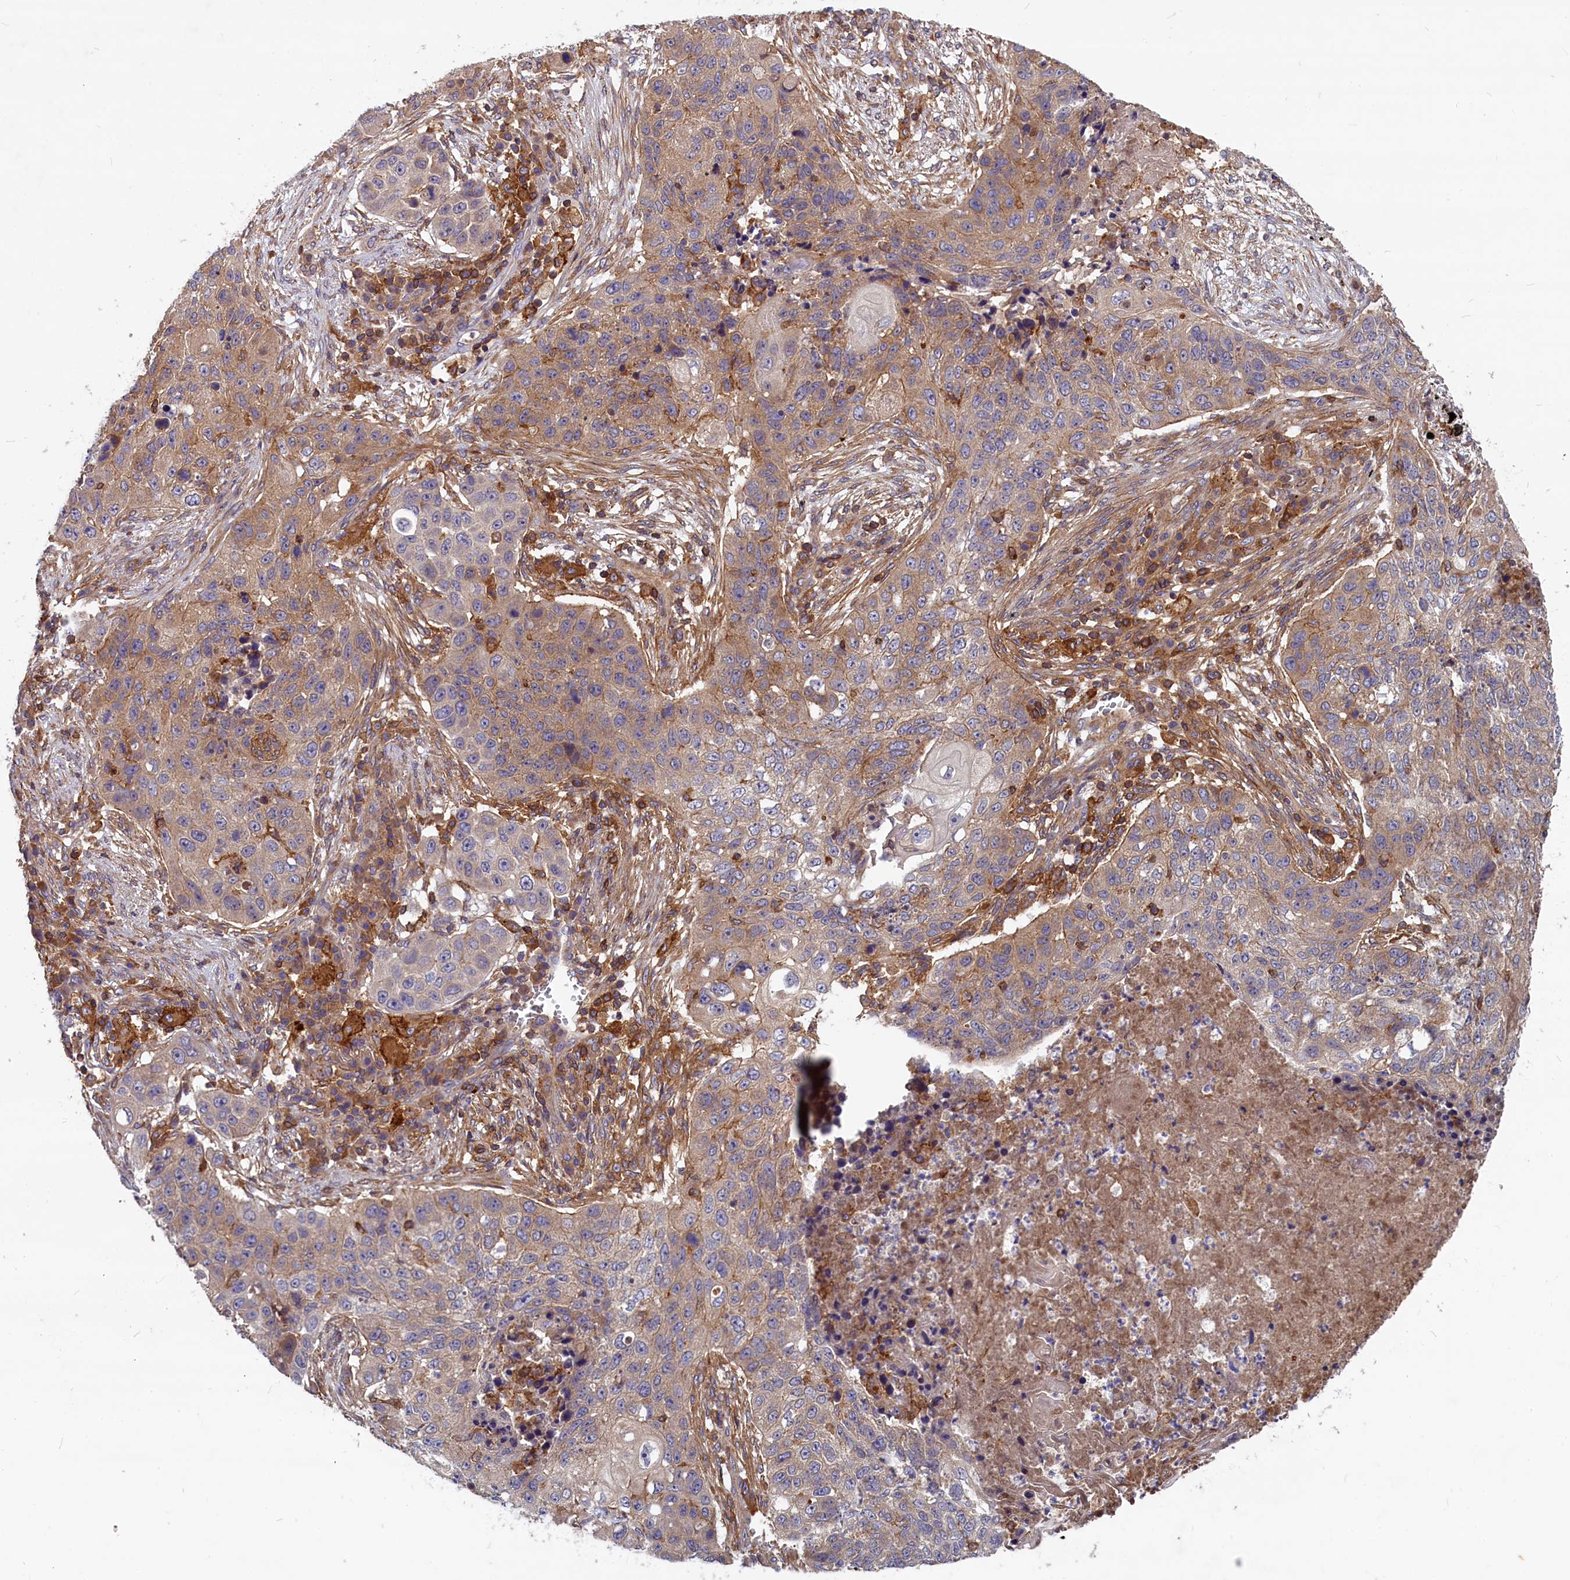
{"staining": {"intensity": "moderate", "quantity": "25%-75%", "location": "cytoplasmic/membranous"}, "tissue": "lung cancer", "cell_type": "Tumor cells", "image_type": "cancer", "snomed": [{"axis": "morphology", "description": "Squamous cell carcinoma, NOS"}, {"axis": "topography", "description": "Lung"}], "caption": "Protein expression analysis of squamous cell carcinoma (lung) exhibits moderate cytoplasmic/membranous expression in about 25%-75% of tumor cells.", "gene": "MYO9B", "patient": {"sex": "female", "age": 63}}